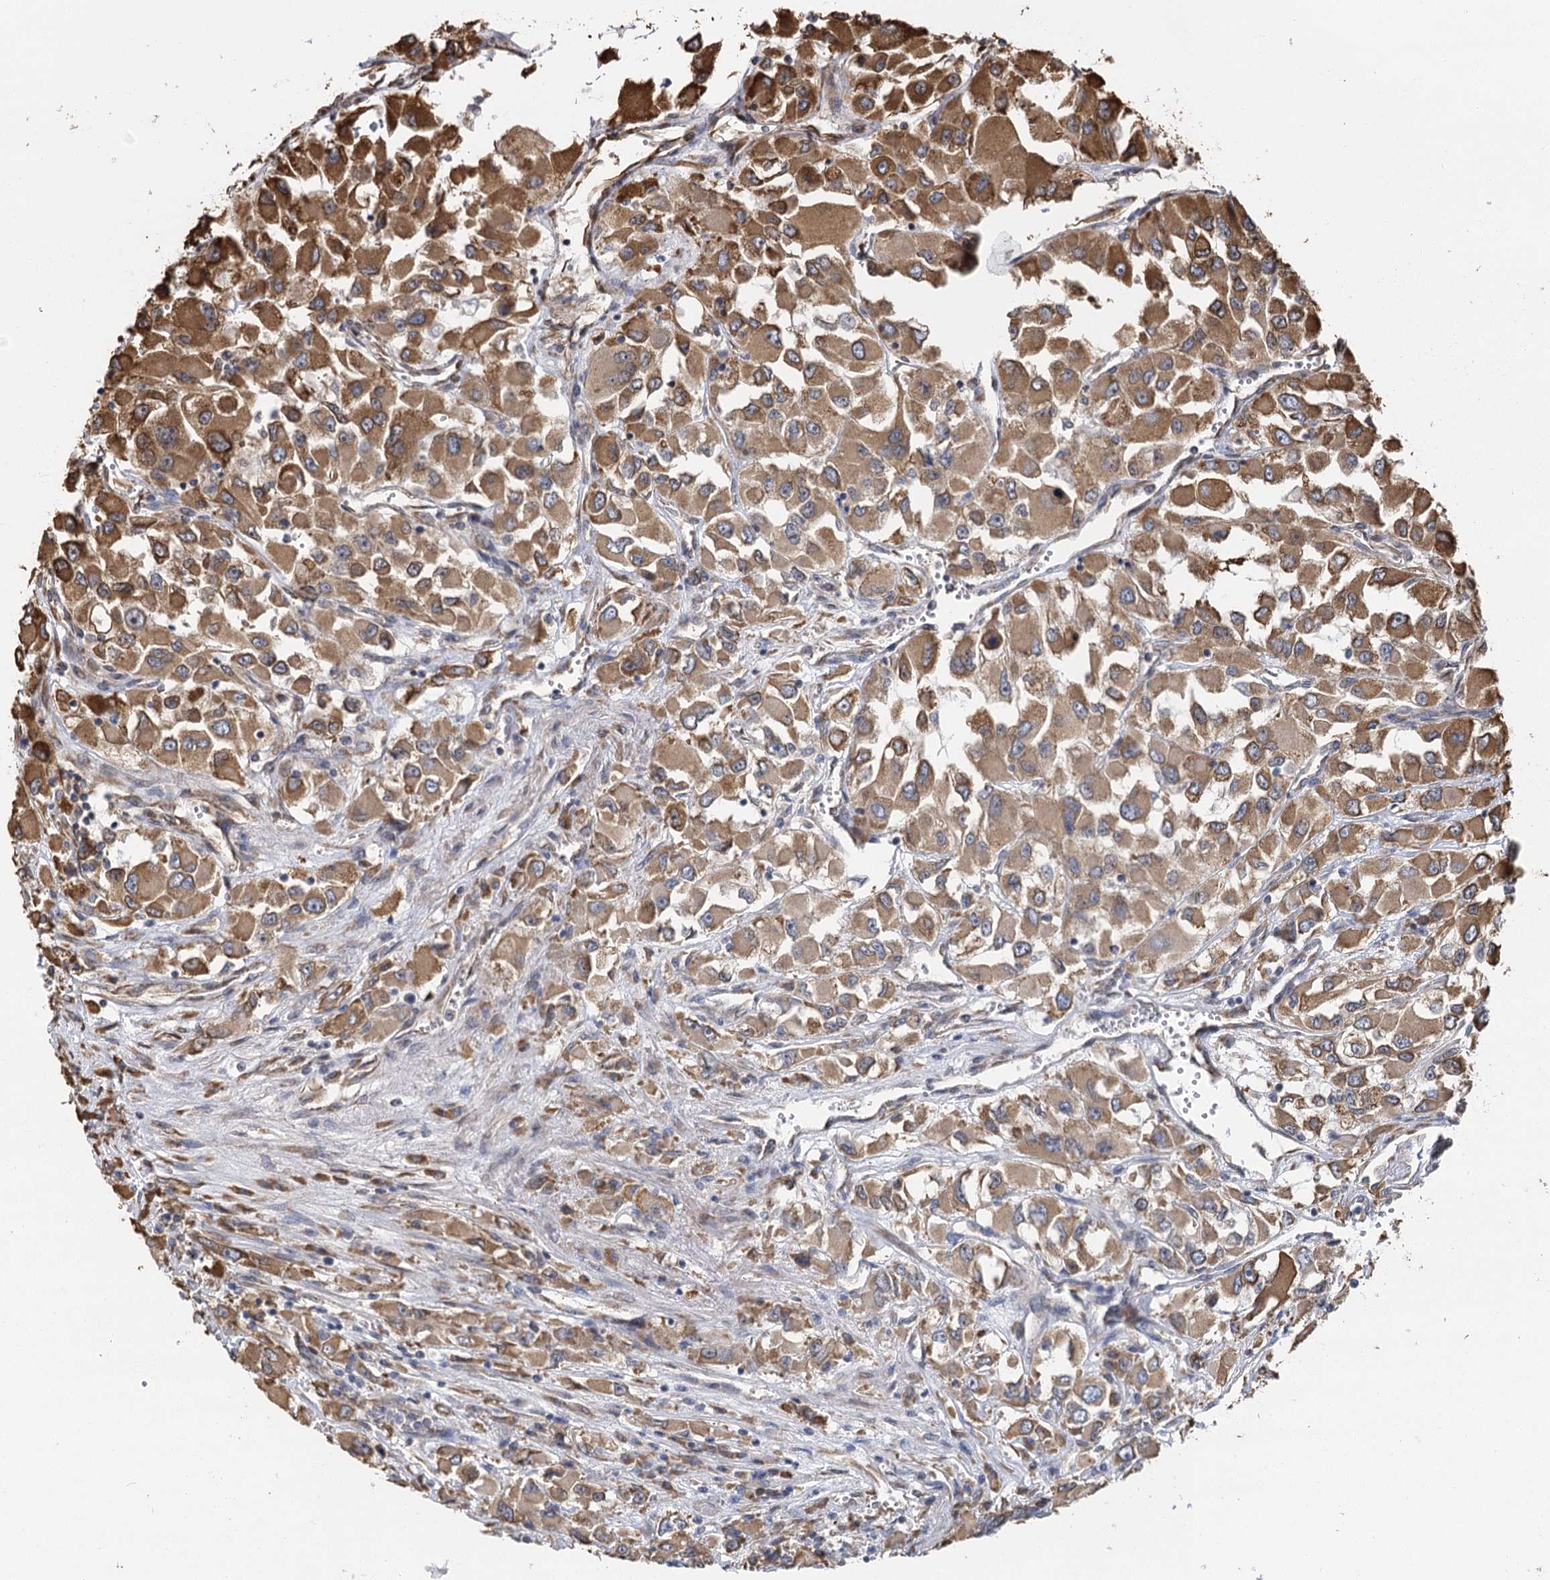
{"staining": {"intensity": "moderate", "quantity": ">75%", "location": "cytoplasmic/membranous"}, "tissue": "renal cancer", "cell_type": "Tumor cells", "image_type": "cancer", "snomed": [{"axis": "morphology", "description": "Adenocarcinoma, NOS"}, {"axis": "topography", "description": "Kidney"}], "caption": "The photomicrograph exhibits immunohistochemical staining of renal cancer (adenocarcinoma). There is moderate cytoplasmic/membranous staining is identified in about >75% of tumor cells.", "gene": "IL11RA", "patient": {"sex": "female", "age": 52}}